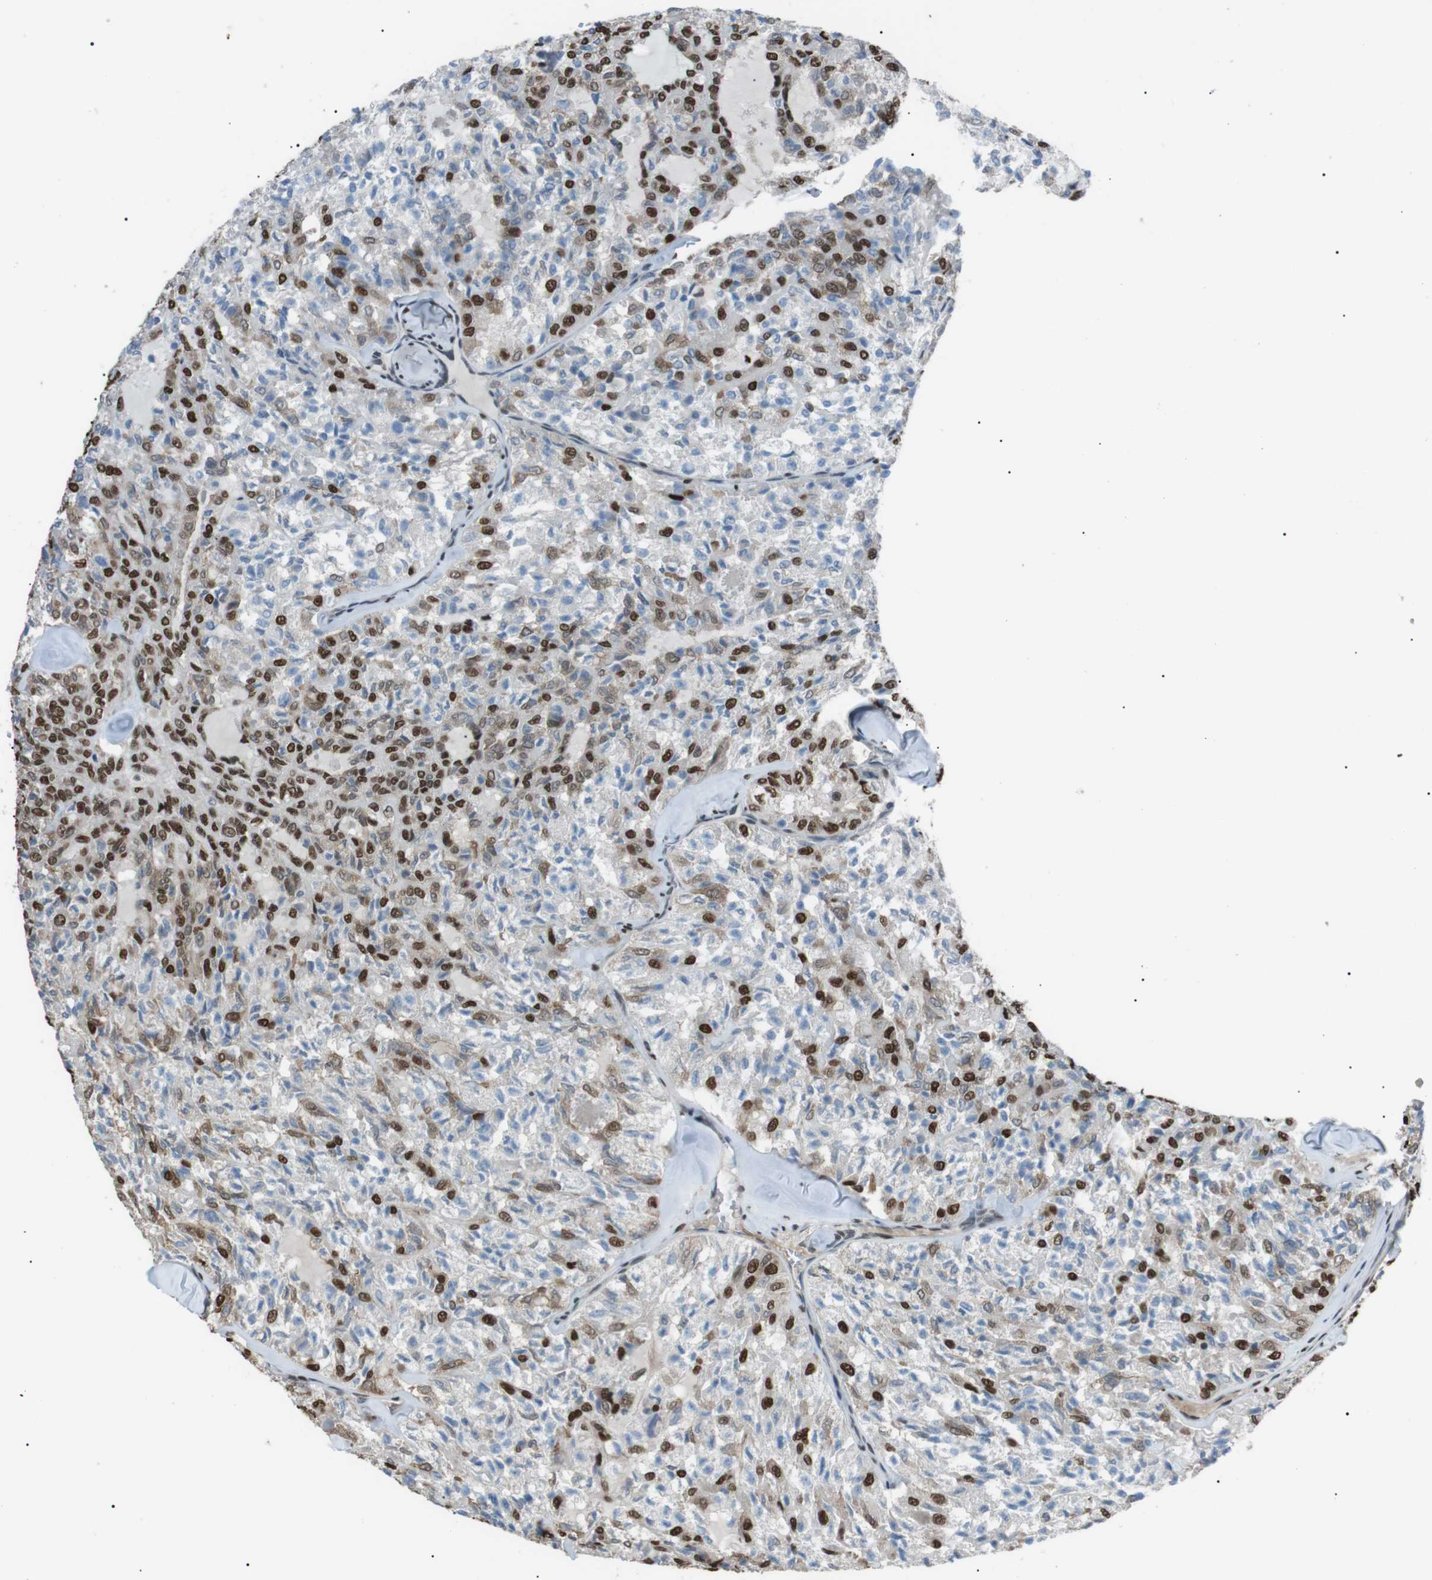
{"staining": {"intensity": "moderate", "quantity": "25%-75%", "location": "cytoplasmic/membranous,nuclear"}, "tissue": "thyroid cancer", "cell_type": "Tumor cells", "image_type": "cancer", "snomed": [{"axis": "morphology", "description": "Follicular adenoma carcinoma, NOS"}, {"axis": "topography", "description": "Thyroid gland"}], "caption": "Protein expression analysis of human thyroid cancer reveals moderate cytoplasmic/membranous and nuclear staining in approximately 25%-75% of tumor cells. (DAB = brown stain, brightfield microscopy at high magnification).", "gene": "SRPK2", "patient": {"sex": "male", "age": 75}}